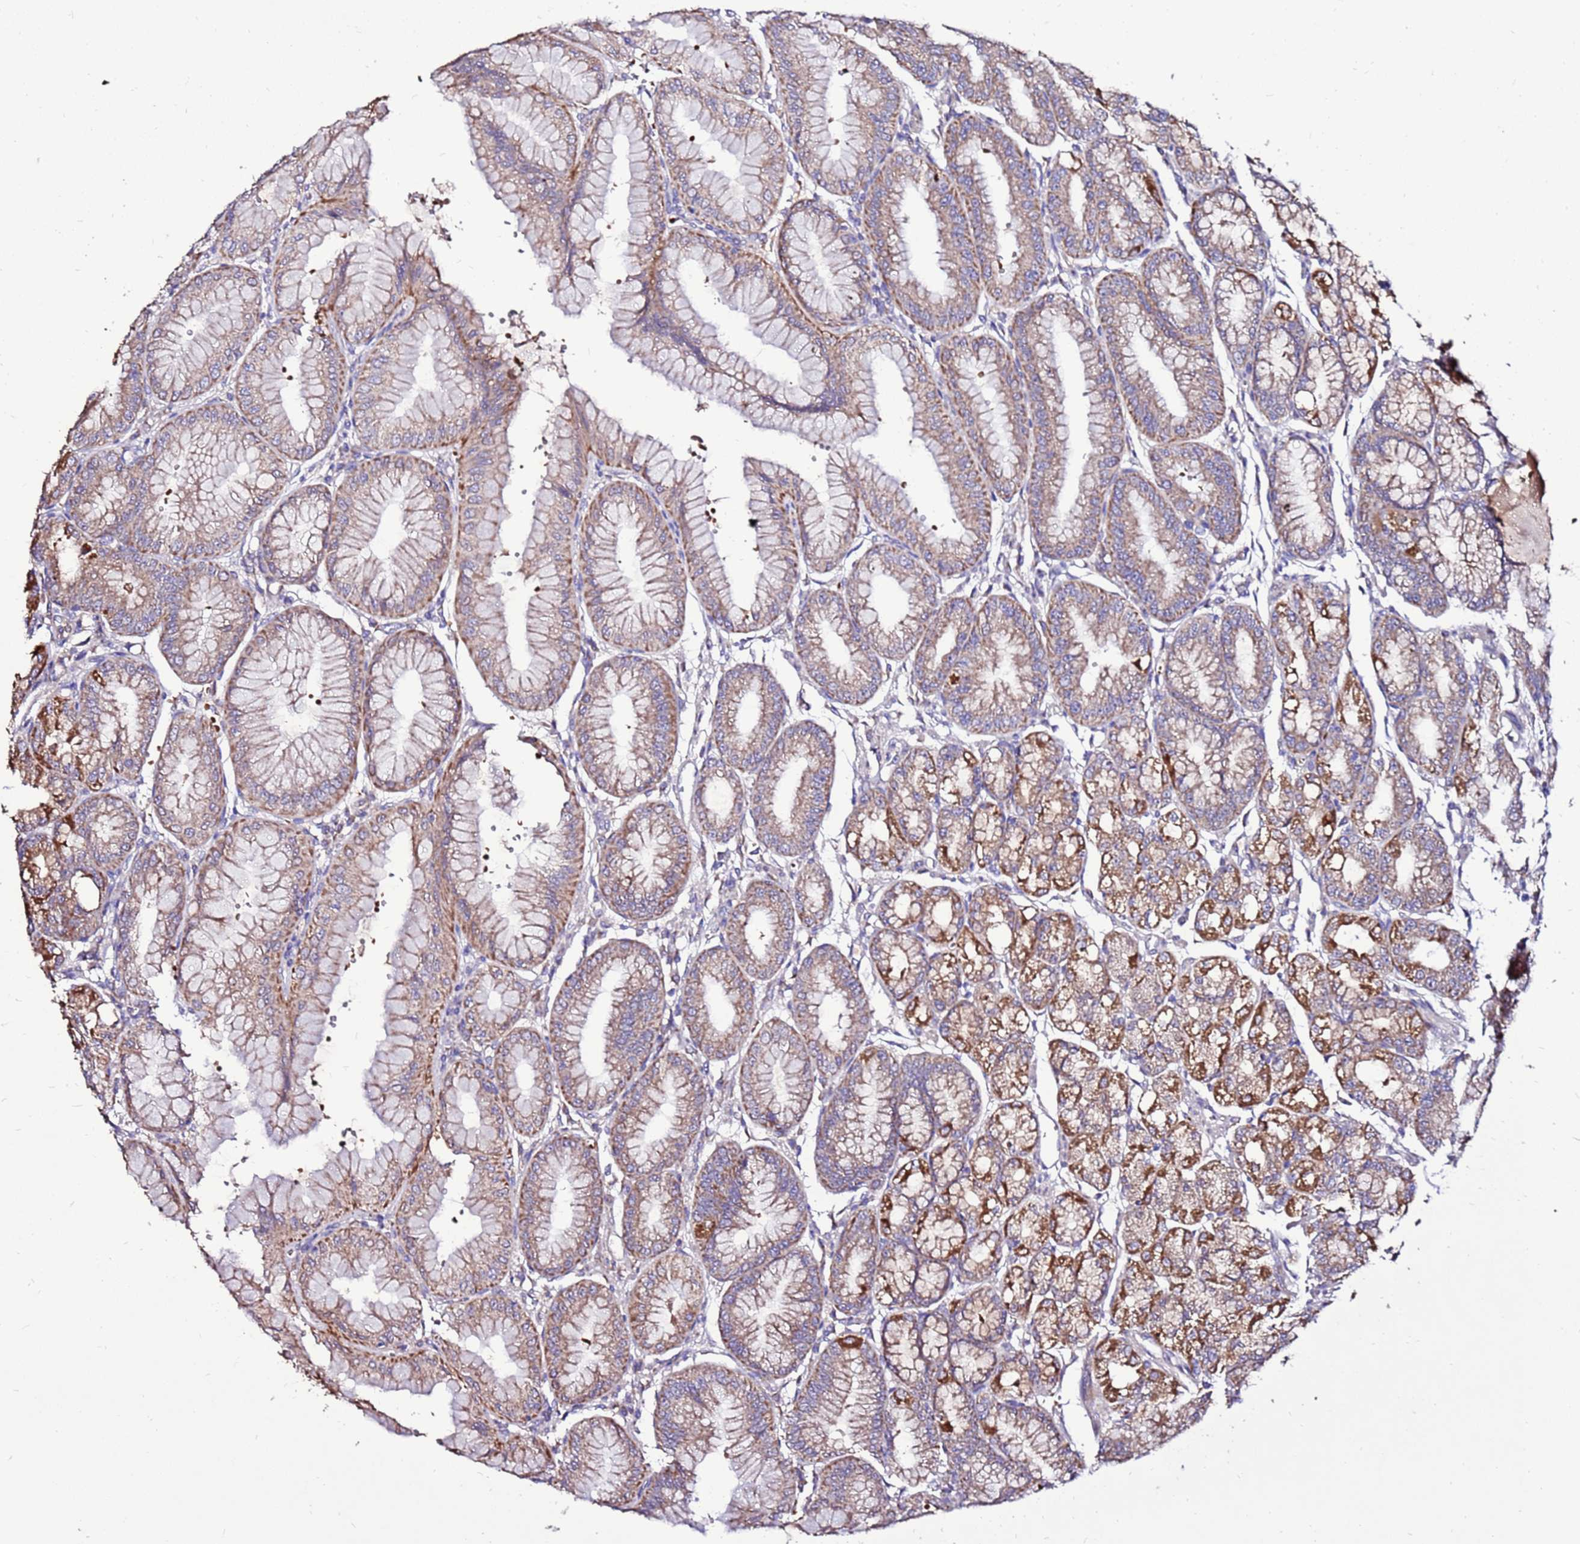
{"staining": {"intensity": "moderate", "quantity": ">75%", "location": "cytoplasmic/membranous"}, "tissue": "stomach", "cell_type": "Glandular cells", "image_type": "normal", "snomed": [{"axis": "morphology", "description": "Normal tissue, NOS"}, {"axis": "topography", "description": "Stomach, lower"}], "caption": "Protein analysis of normal stomach exhibits moderate cytoplasmic/membranous expression in about >75% of glandular cells. The protein of interest is stained brown, and the nuclei are stained in blue (DAB IHC with brightfield microscopy, high magnification).", "gene": "SPSB3", "patient": {"sex": "male", "age": 71}}